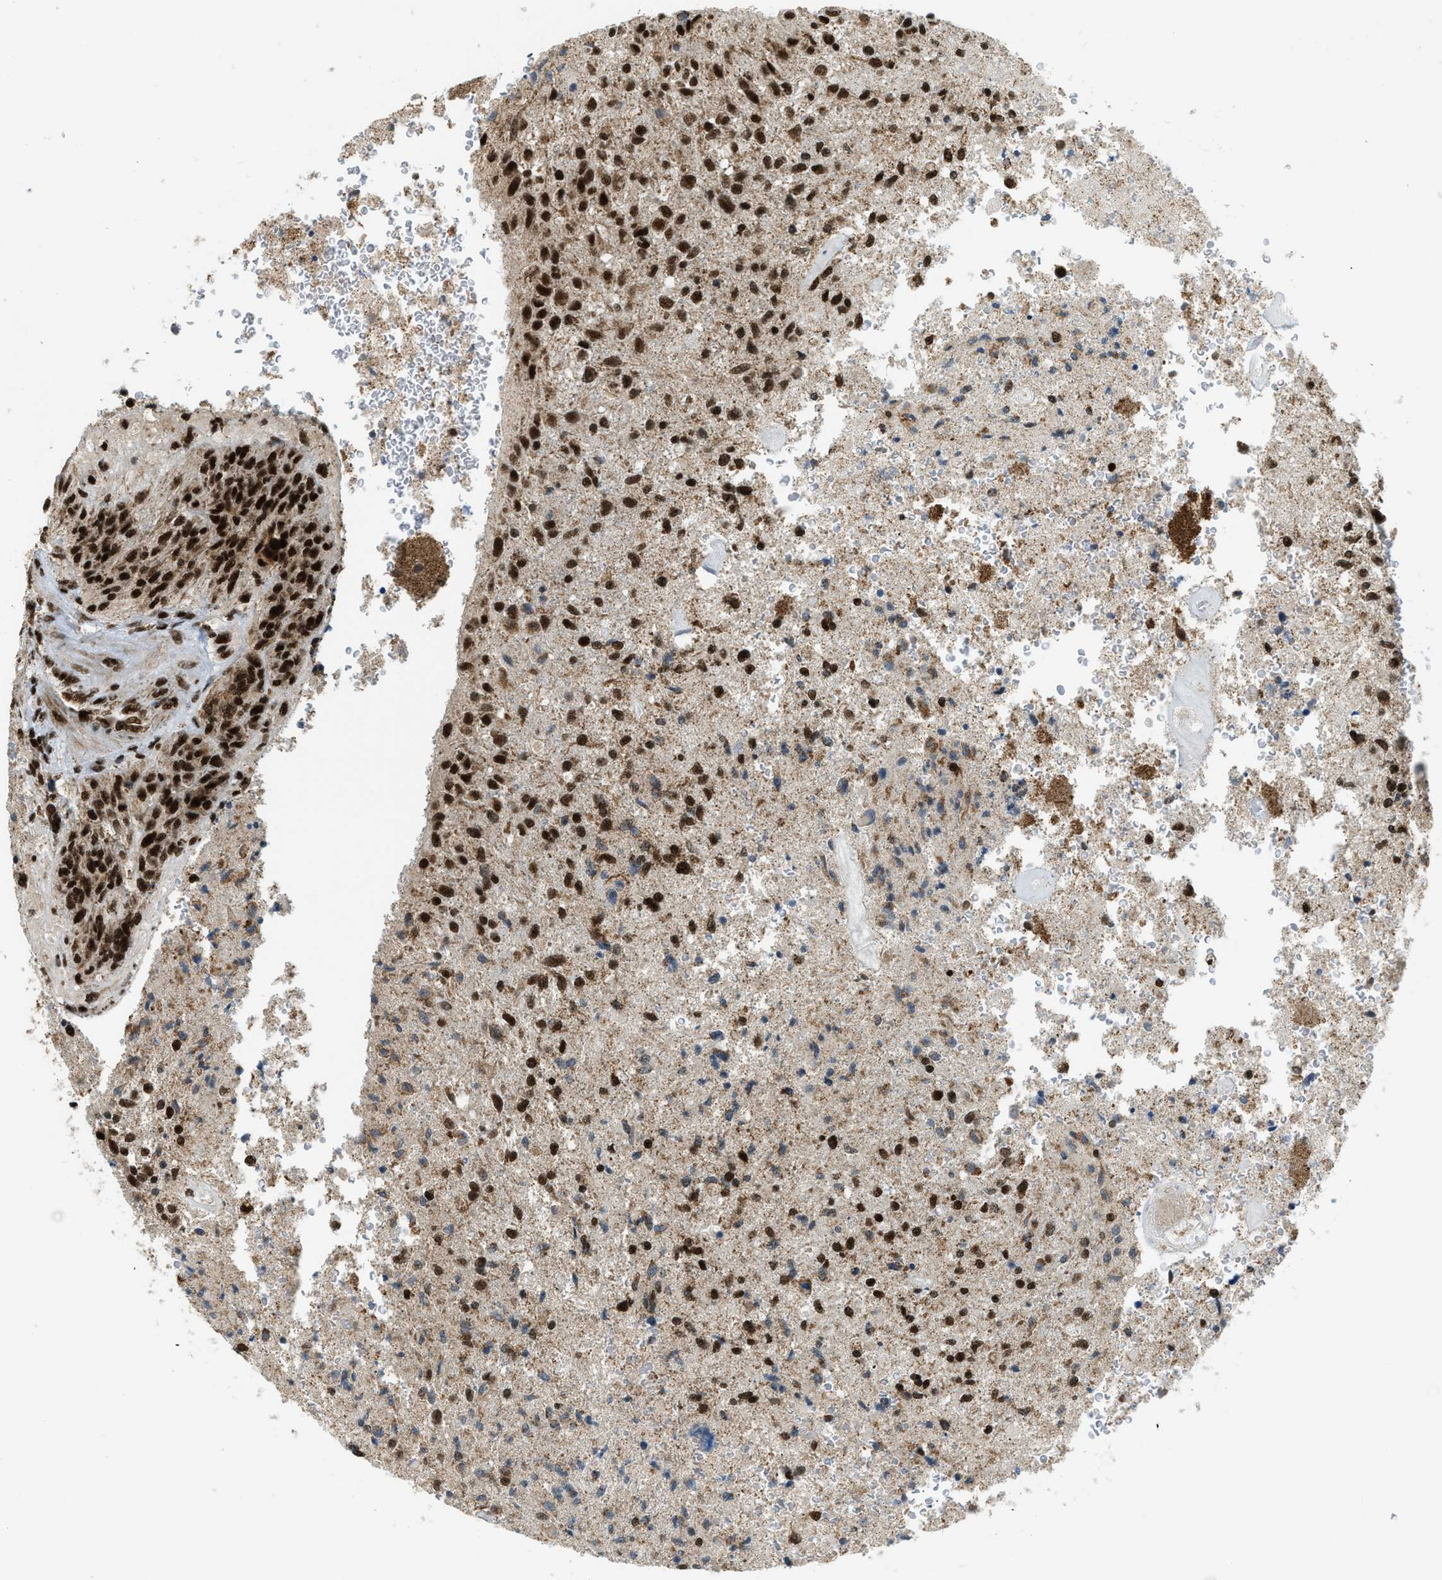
{"staining": {"intensity": "strong", "quantity": ">75%", "location": "nuclear"}, "tissue": "glioma", "cell_type": "Tumor cells", "image_type": "cancer", "snomed": [{"axis": "morphology", "description": "Normal tissue, NOS"}, {"axis": "morphology", "description": "Glioma, malignant, High grade"}, {"axis": "topography", "description": "Cerebral cortex"}], "caption": "The photomicrograph exhibits immunohistochemical staining of high-grade glioma (malignant). There is strong nuclear expression is identified in about >75% of tumor cells.", "gene": "GABPB1", "patient": {"sex": "male", "age": 77}}